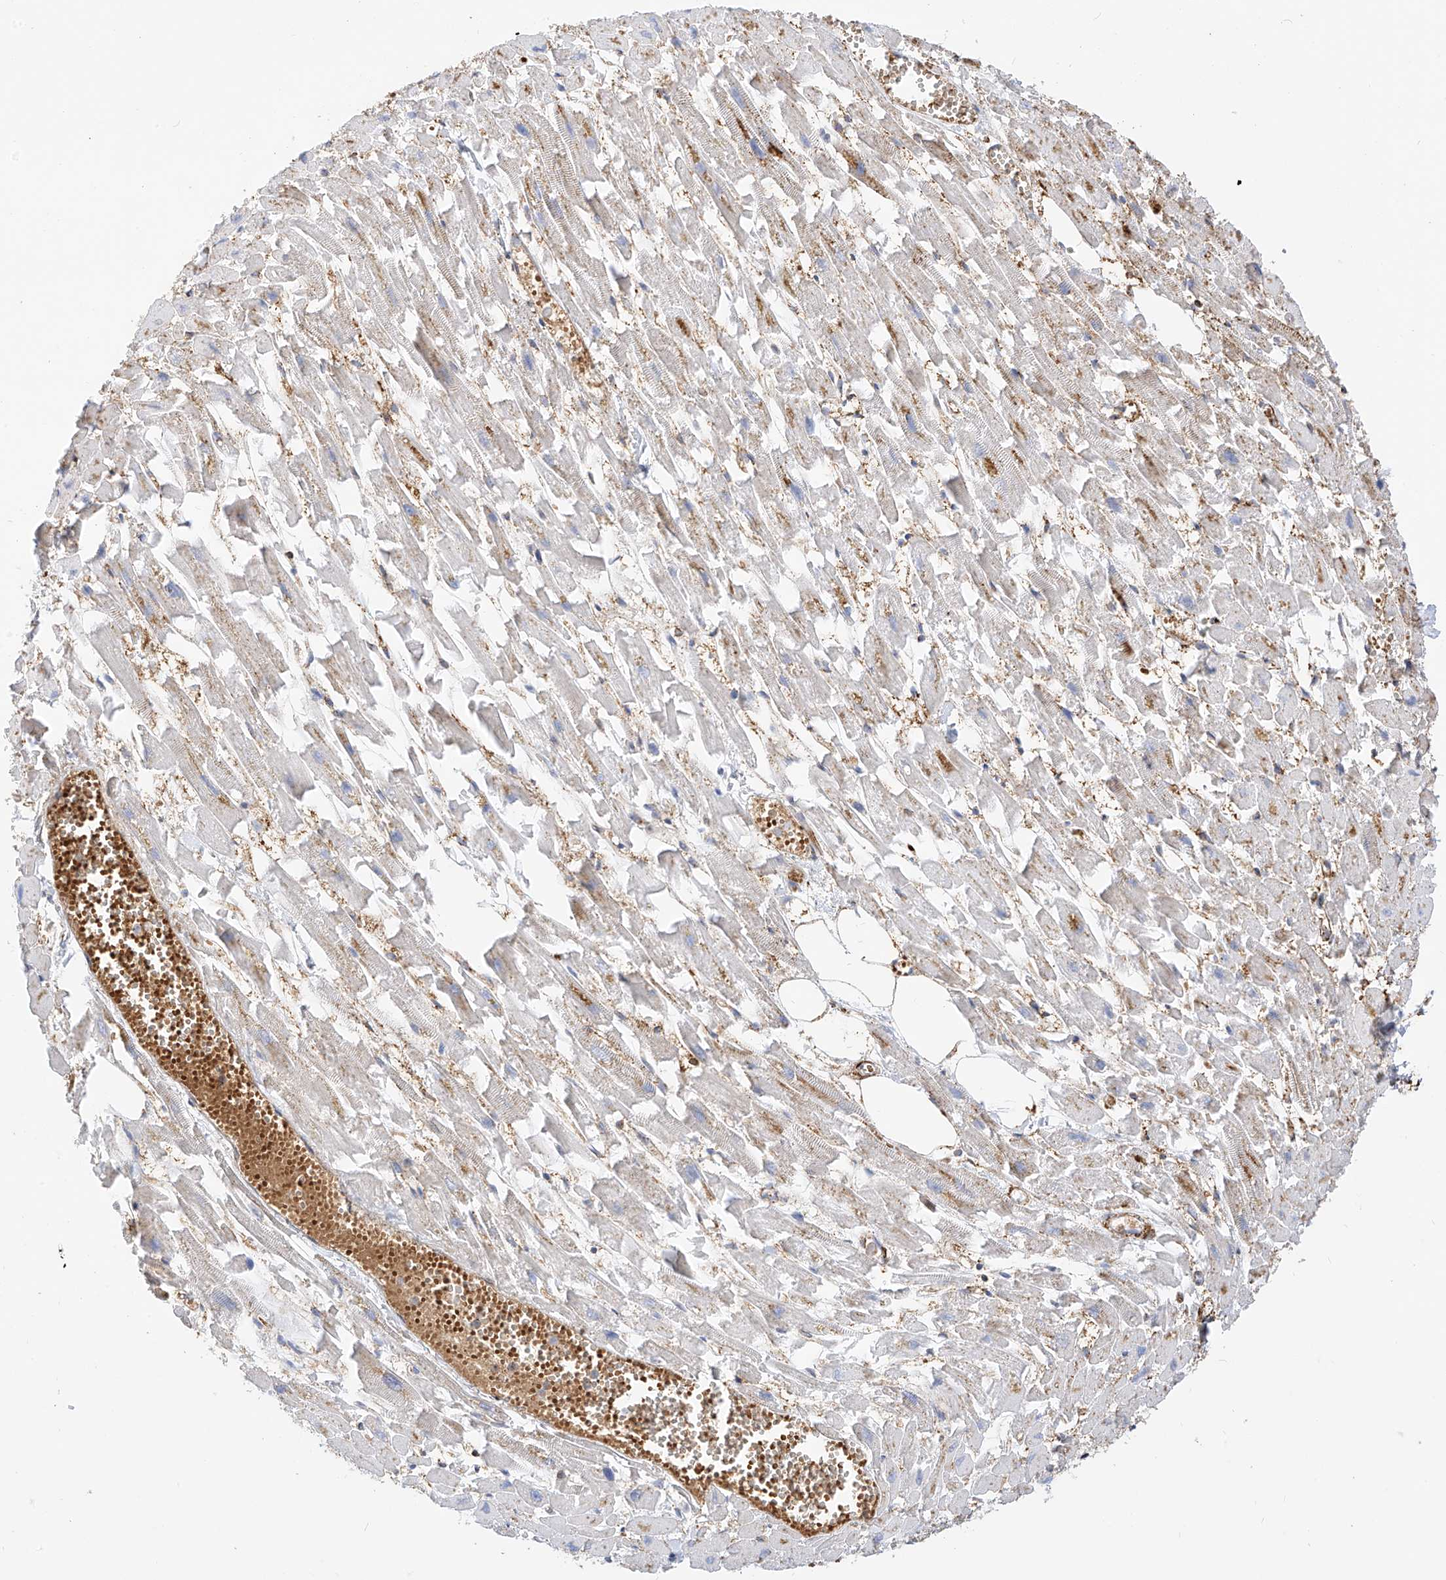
{"staining": {"intensity": "weak", "quantity": "25%-75%", "location": "cytoplasmic/membranous"}, "tissue": "heart muscle", "cell_type": "Cardiomyocytes", "image_type": "normal", "snomed": [{"axis": "morphology", "description": "Normal tissue, NOS"}, {"axis": "topography", "description": "Heart"}], "caption": "The micrograph demonstrates a brown stain indicating the presence of a protein in the cytoplasmic/membranous of cardiomyocytes in heart muscle. Using DAB (brown) and hematoxylin (blue) stains, captured at high magnification using brightfield microscopy.", "gene": "TXNDC9", "patient": {"sex": "female", "age": 64}}